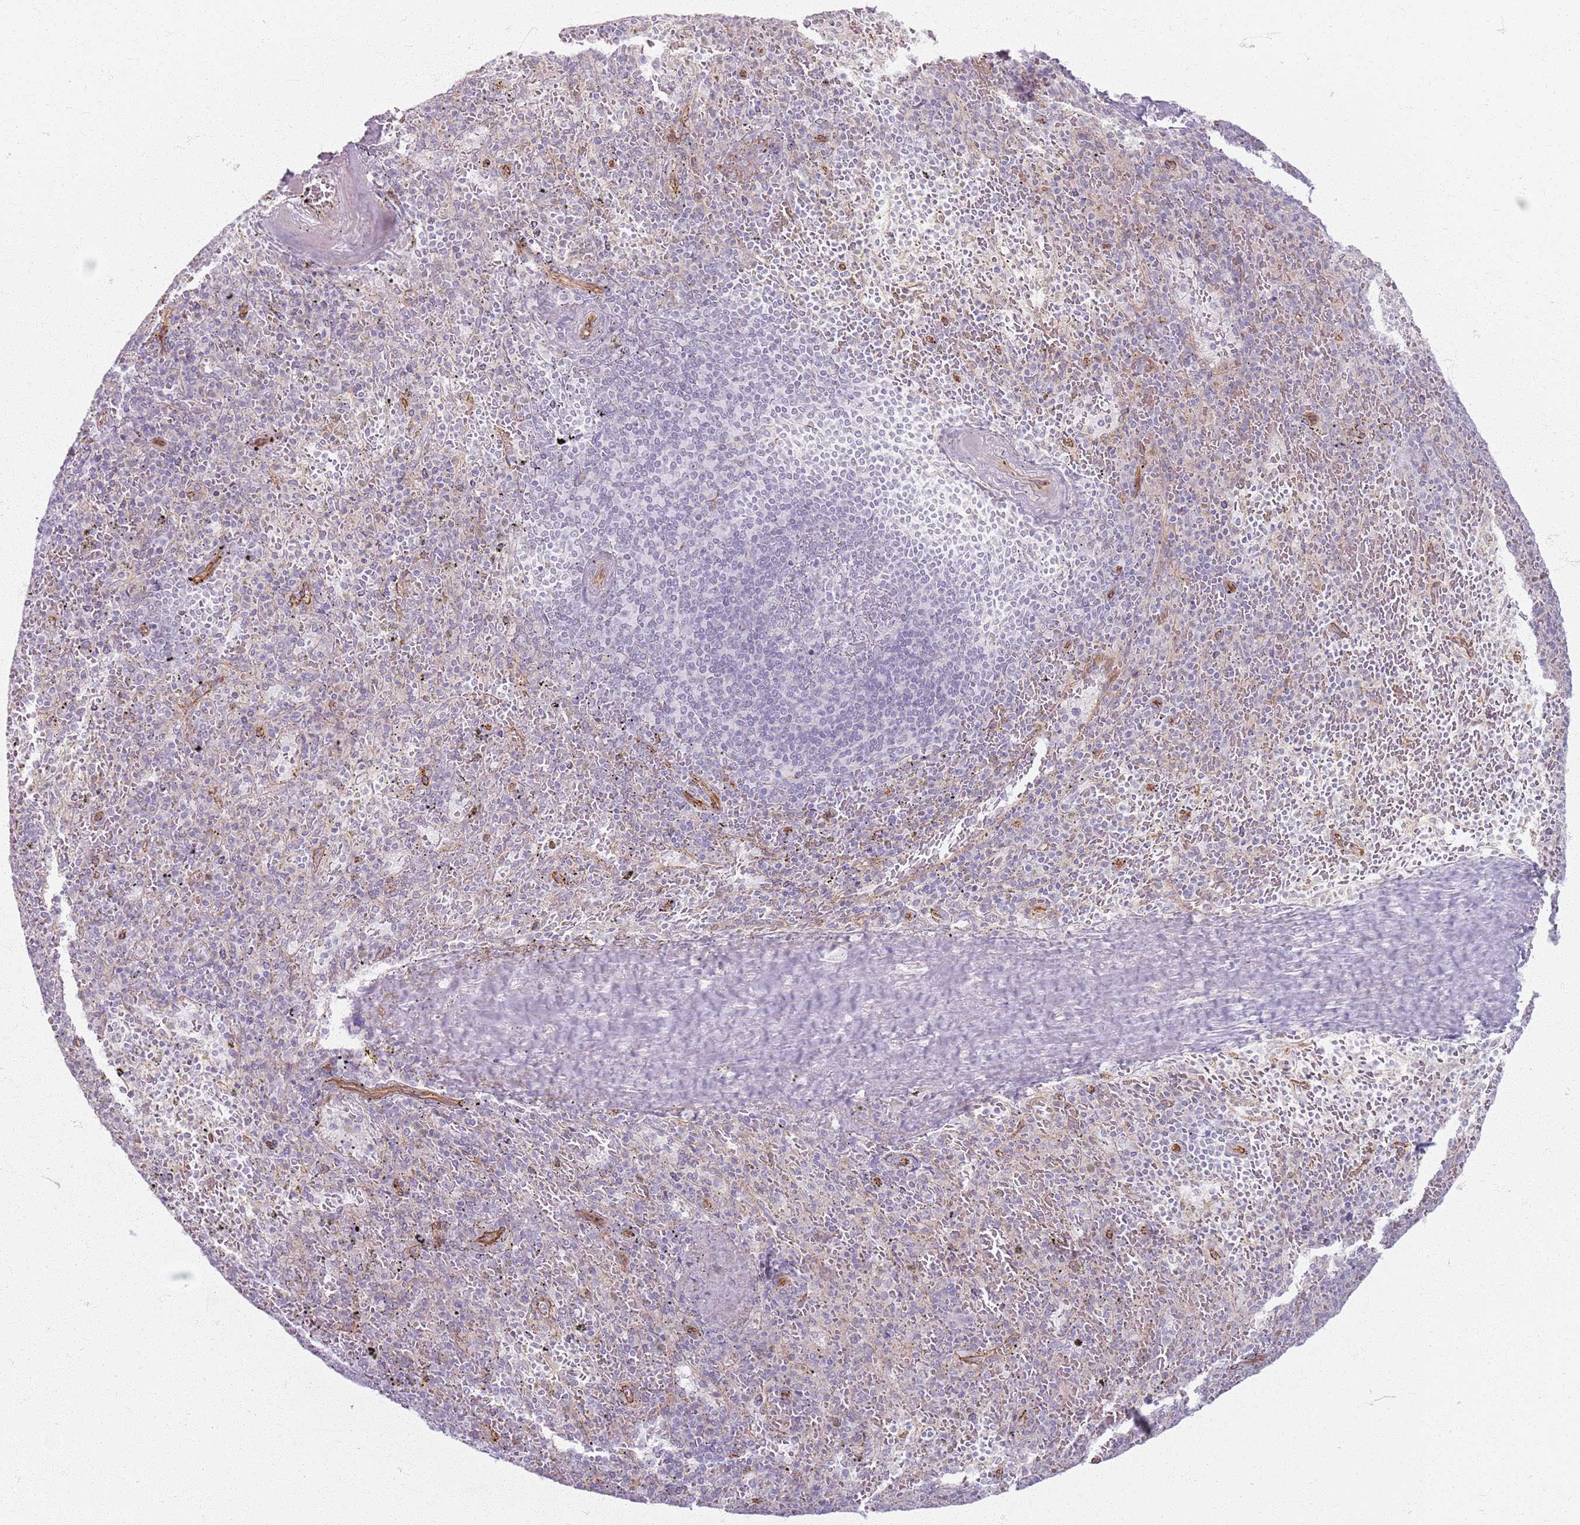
{"staining": {"intensity": "negative", "quantity": "none", "location": "none"}, "tissue": "spleen", "cell_type": "Cells in red pulp", "image_type": "normal", "snomed": [{"axis": "morphology", "description": "Normal tissue, NOS"}, {"axis": "topography", "description": "Spleen"}], "caption": "Immunohistochemistry (IHC) of normal spleen shows no expression in cells in red pulp.", "gene": "KCNA5", "patient": {"sex": "male", "age": 82}}